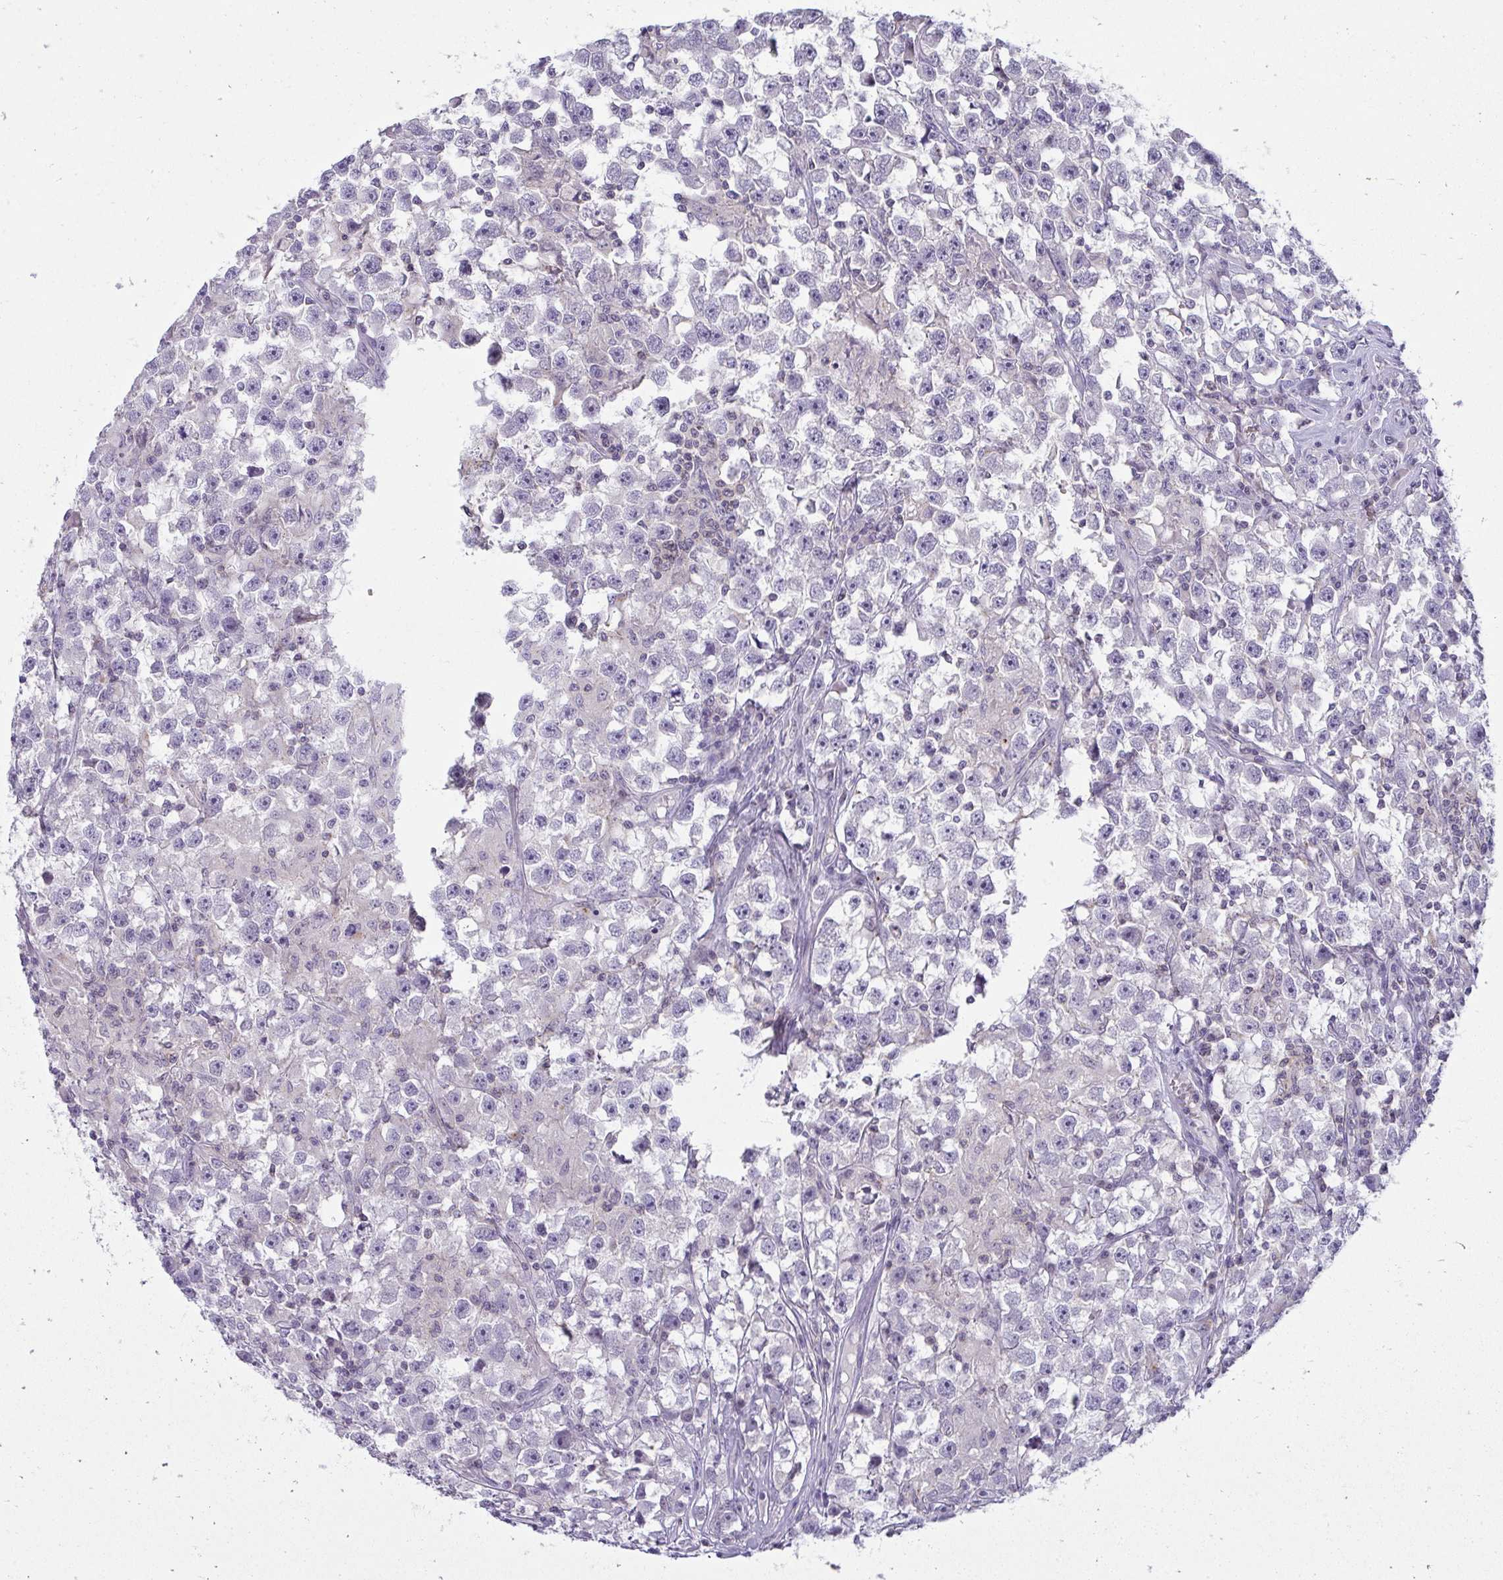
{"staining": {"intensity": "negative", "quantity": "none", "location": "none"}, "tissue": "testis cancer", "cell_type": "Tumor cells", "image_type": "cancer", "snomed": [{"axis": "morphology", "description": "Seminoma, NOS"}, {"axis": "topography", "description": "Testis"}], "caption": "An immunohistochemistry photomicrograph of testis seminoma is shown. There is no staining in tumor cells of testis seminoma.", "gene": "VPS4B", "patient": {"sex": "male", "age": 33}}